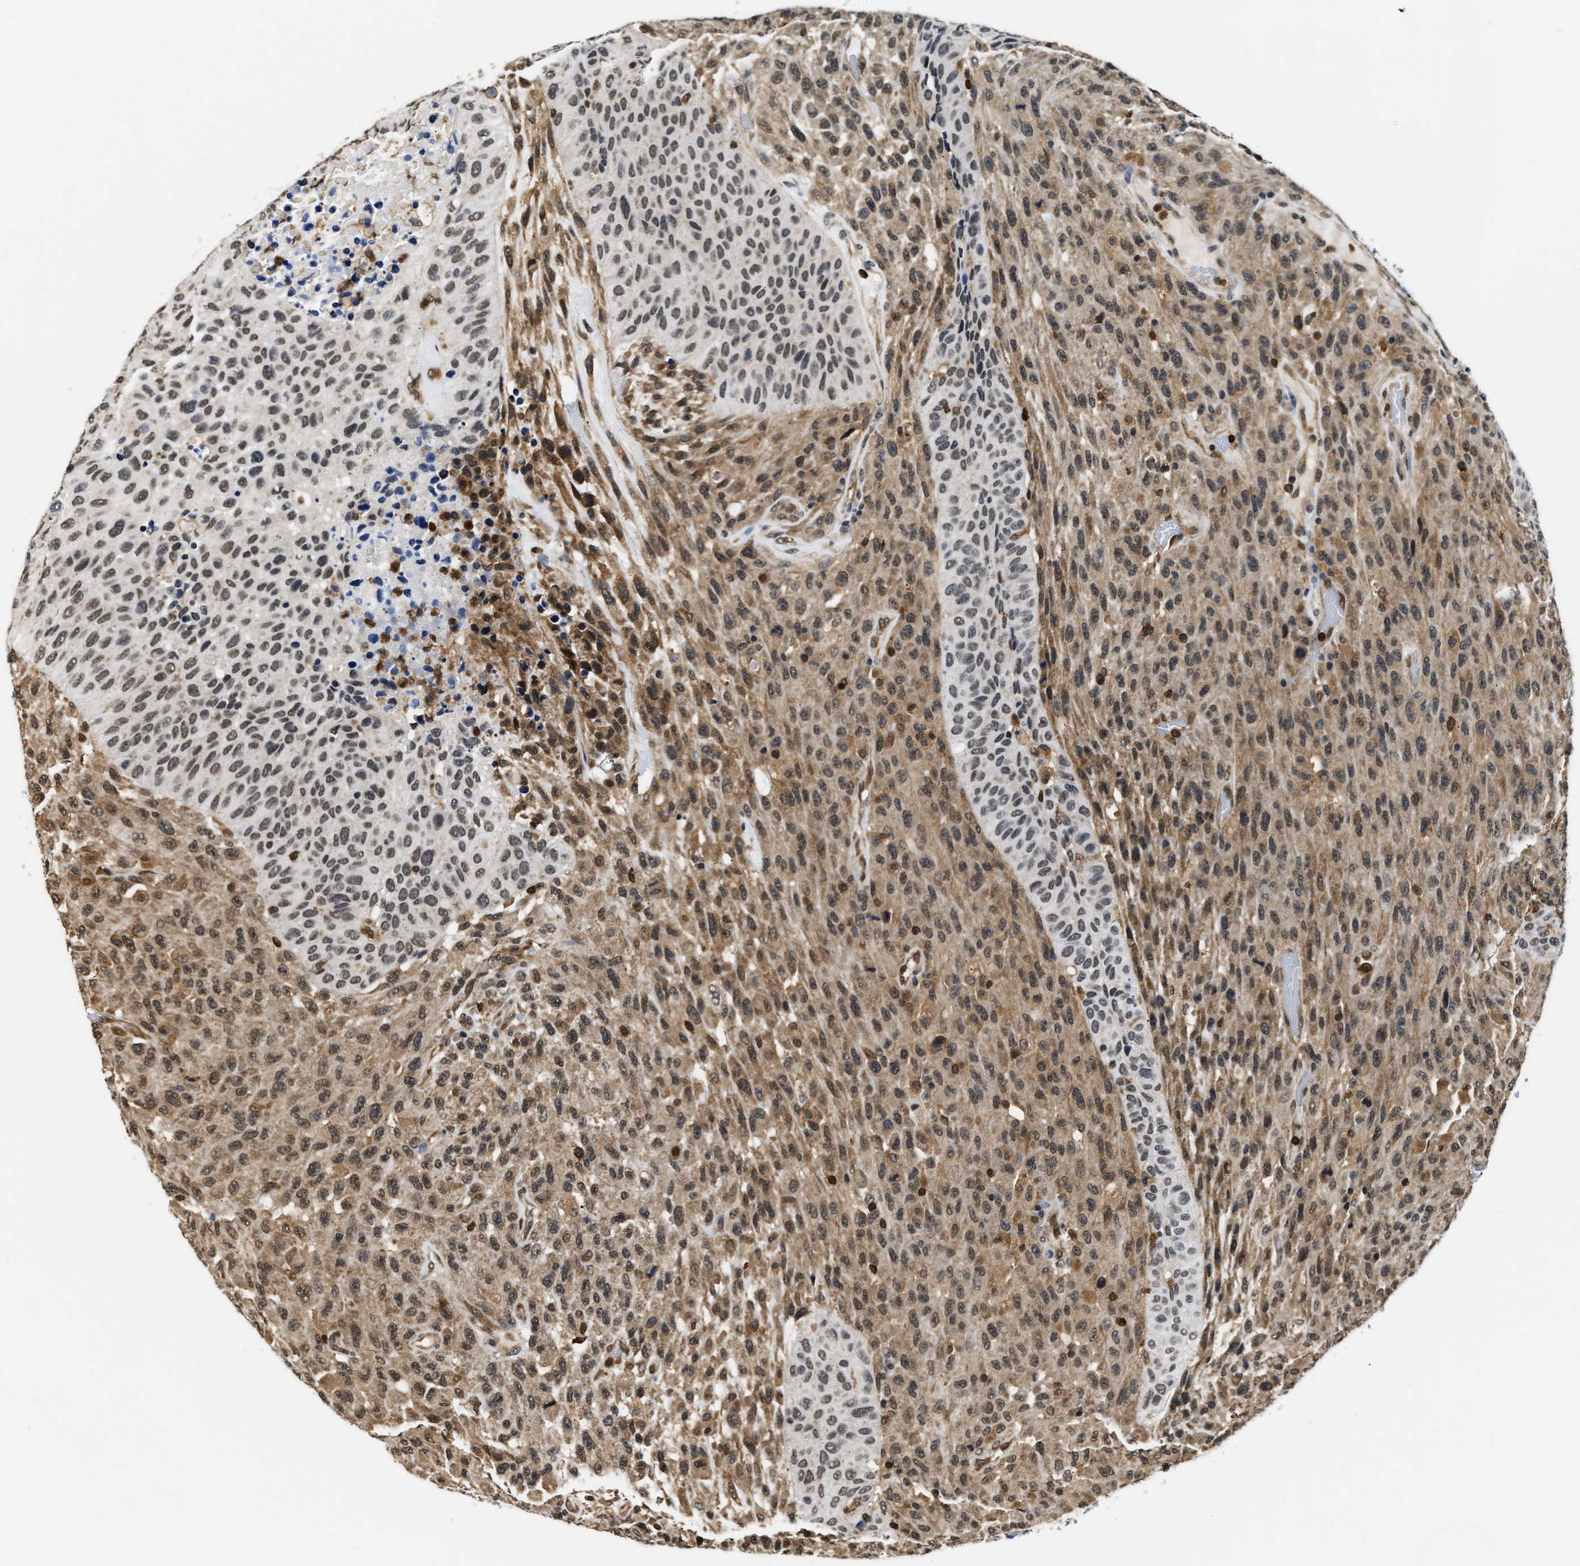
{"staining": {"intensity": "moderate", "quantity": ">75%", "location": "cytoplasmic/membranous,nuclear"}, "tissue": "urothelial cancer", "cell_type": "Tumor cells", "image_type": "cancer", "snomed": [{"axis": "morphology", "description": "Urothelial carcinoma, High grade"}, {"axis": "topography", "description": "Urinary bladder"}], "caption": "The micrograph shows staining of urothelial carcinoma (high-grade), revealing moderate cytoplasmic/membranous and nuclear protein expression (brown color) within tumor cells.", "gene": "STK10", "patient": {"sex": "male", "age": 66}}